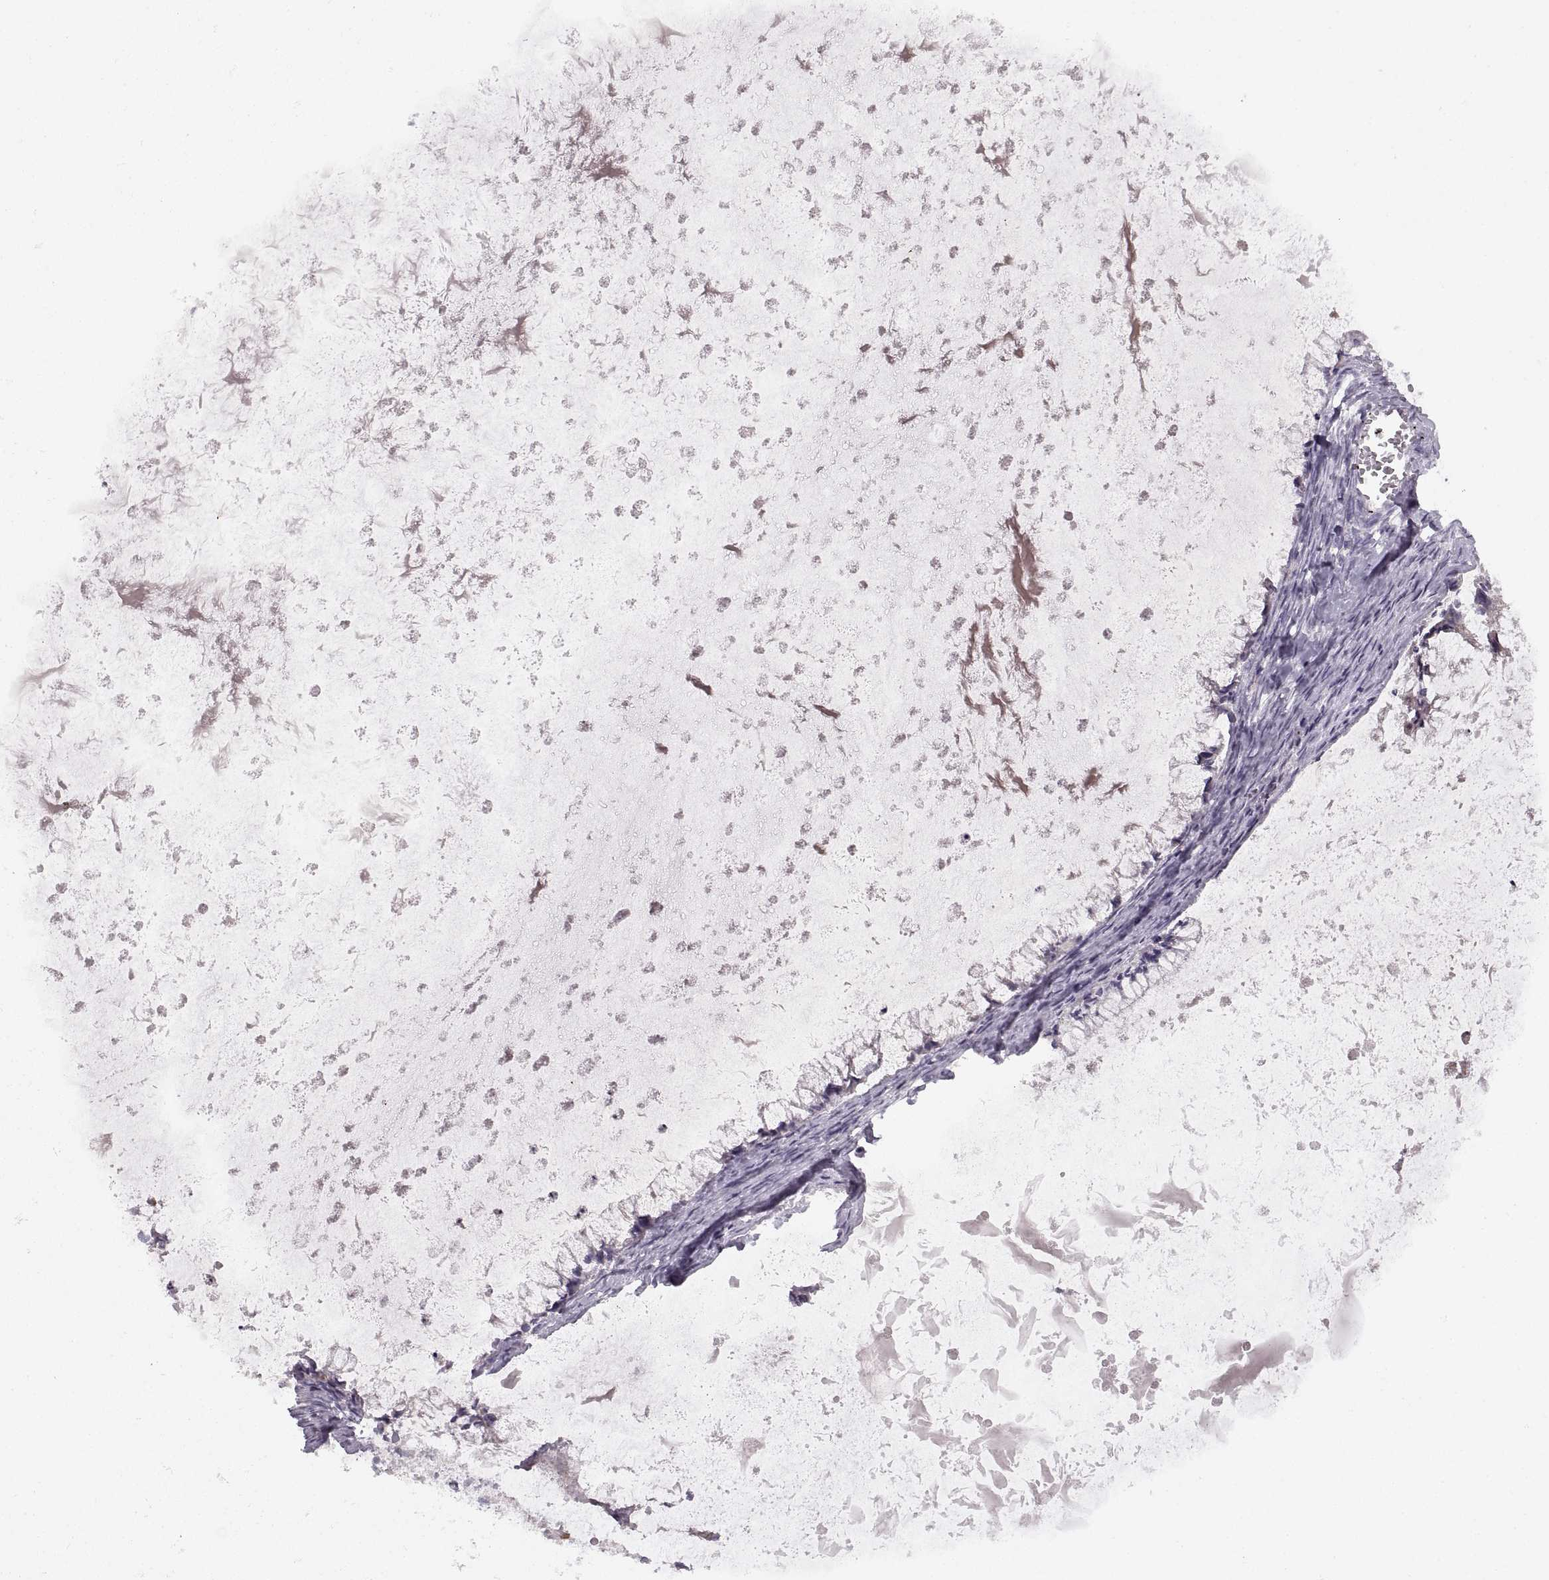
{"staining": {"intensity": "negative", "quantity": "none", "location": "none"}, "tissue": "ovarian cancer", "cell_type": "Tumor cells", "image_type": "cancer", "snomed": [{"axis": "morphology", "description": "Cystadenocarcinoma, mucinous, NOS"}, {"axis": "topography", "description": "Ovary"}], "caption": "This histopathology image is of ovarian mucinous cystadenocarcinoma stained with immunohistochemistry (IHC) to label a protein in brown with the nuclei are counter-stained blue. There is no expression in tumor cells.", "gene": "PIERCE1", "patient": {"sex": "female", "age": 67}}